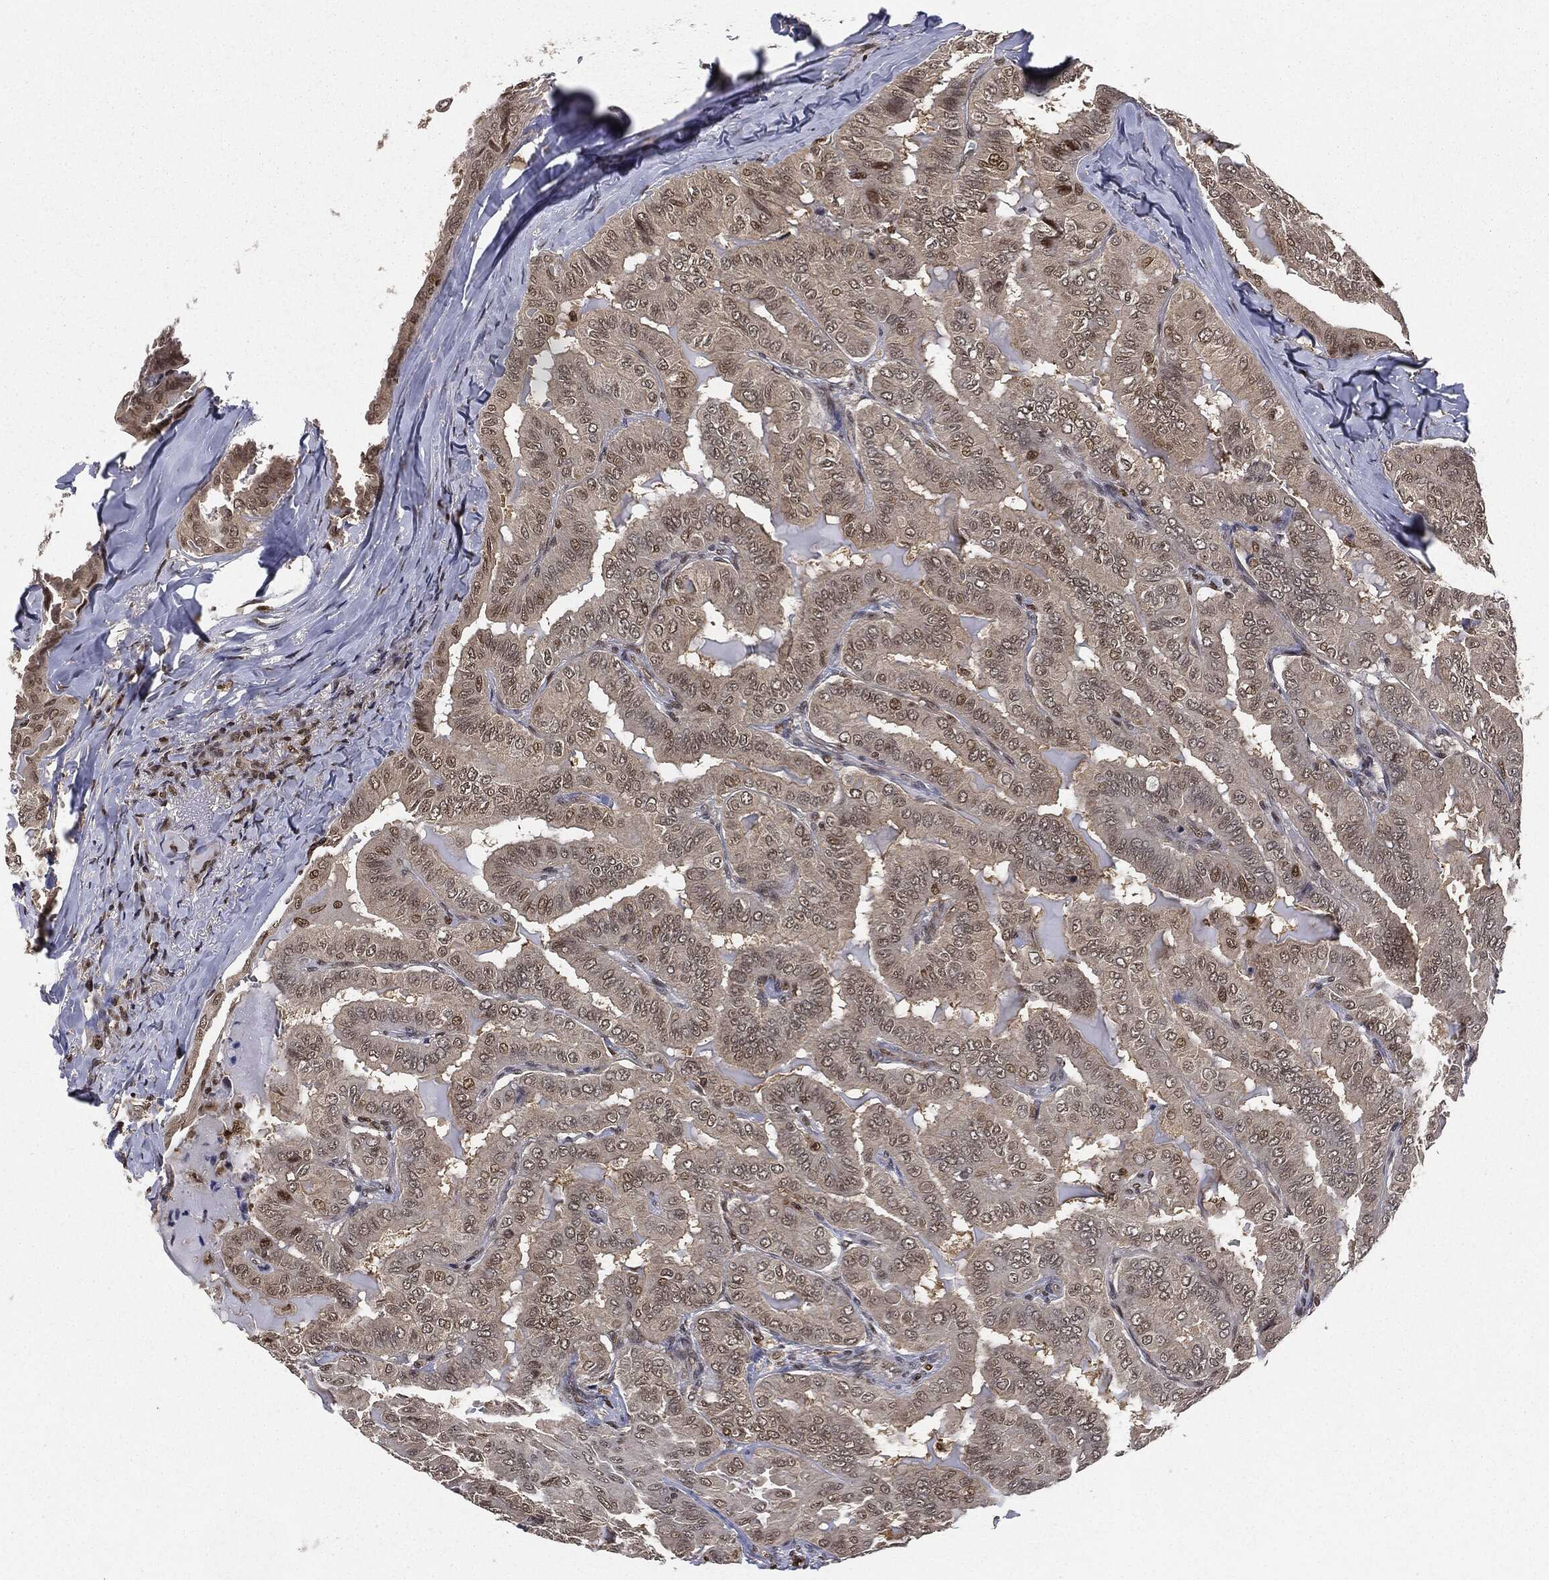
{"staining": {"intensity": "moderate", "quantity": "<25%", "location": "nuclear"}, "tissue": "thyroid cancer", "cell_type": "Tumor cells", "image_type": "cancer", "snomed": [{"axis": "morphology", "description": "Papillary adenocarcinoma, NOS"}, {"axis": "topography", "description": "Thyroid gland"}], "caption": "Papillary adenocarcinoma (thyroid) stained with immunohistochemistry (IHC) exhibits moderate nuclear staining in about <25% of tumor cells.", "gene": "TBC1D22A", "patient": {"sex": "female", "age": 68}}